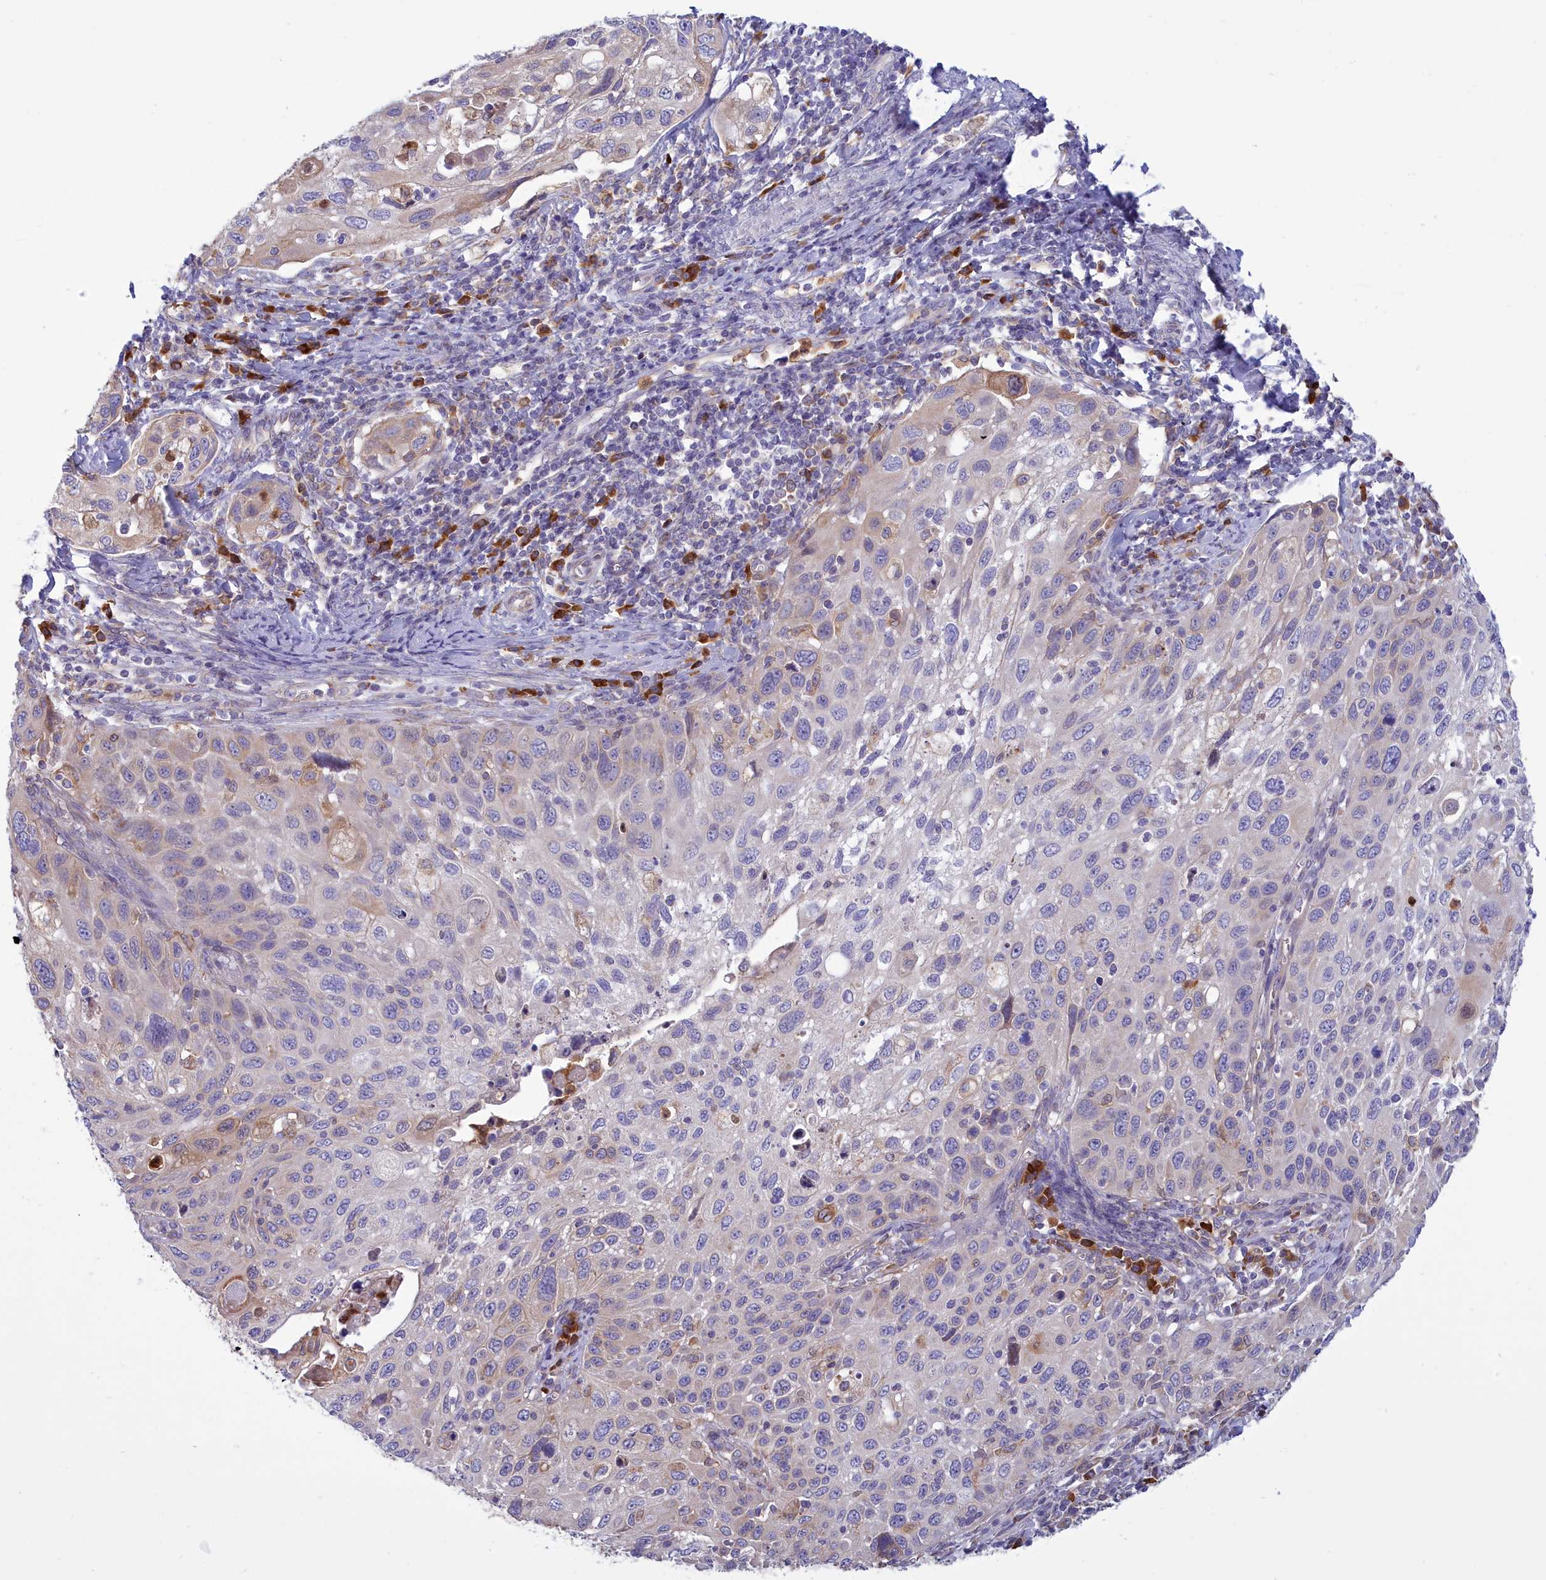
{"staining": {"intensity": "weak", "quantity": "<25%", "location": "cytoplasmic/membranous"}, "tissue": "cervical cancer", "cell_type": "Tumor cells", "image_type": "cancer", "snomed": [{"axis": "morphology", "description": "Squamous cell carcinoma, NOS"}, {"axis": "topography", "description": "Cervix"}], "caption": "The micrograph exhibits no staining of tumor cells in cervical cancer.", "gene": "HM13", "patient": {"sex": "female", "age": 70}}